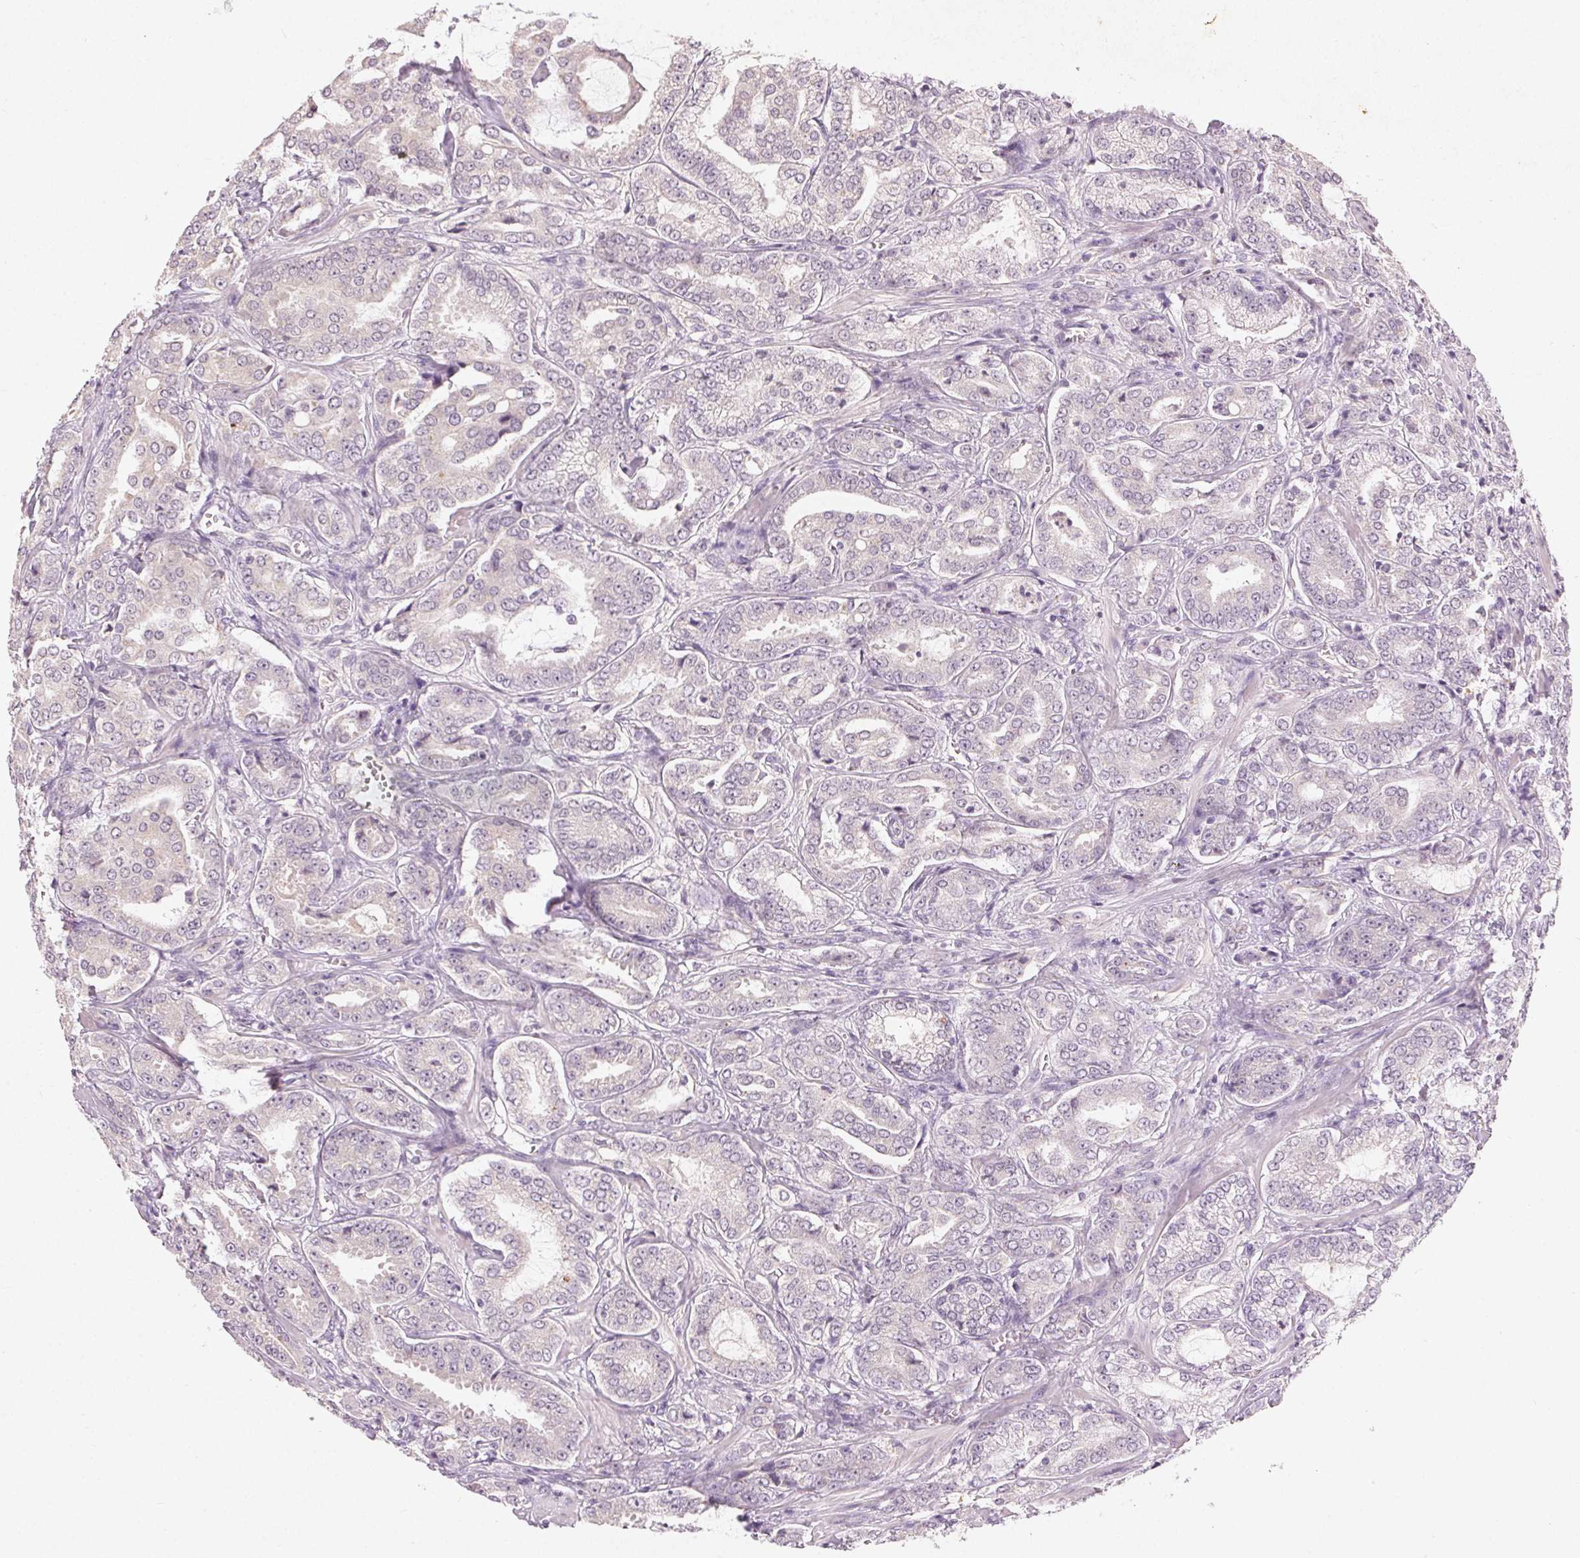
{"staining": {"intensity": "negative", "quantity": "none", "location": "none"}, "tissue": "prostate cancer", "cell_type": "Tumor cells", "image_type": "cancer", "snomed": [{"axis": "morphology", "description": "Adenocarcinoma, High grade"}, {"axis": "topography", "description": "Prostate"}], "caption": "Prostate cancer (high-grade adenocarcinoma) stained for a protein using immunohistochemistry (IHC) displays no staining tumor cells.", "gene": "CLTRN", "patient": {"sex": "male", "age": 64}}